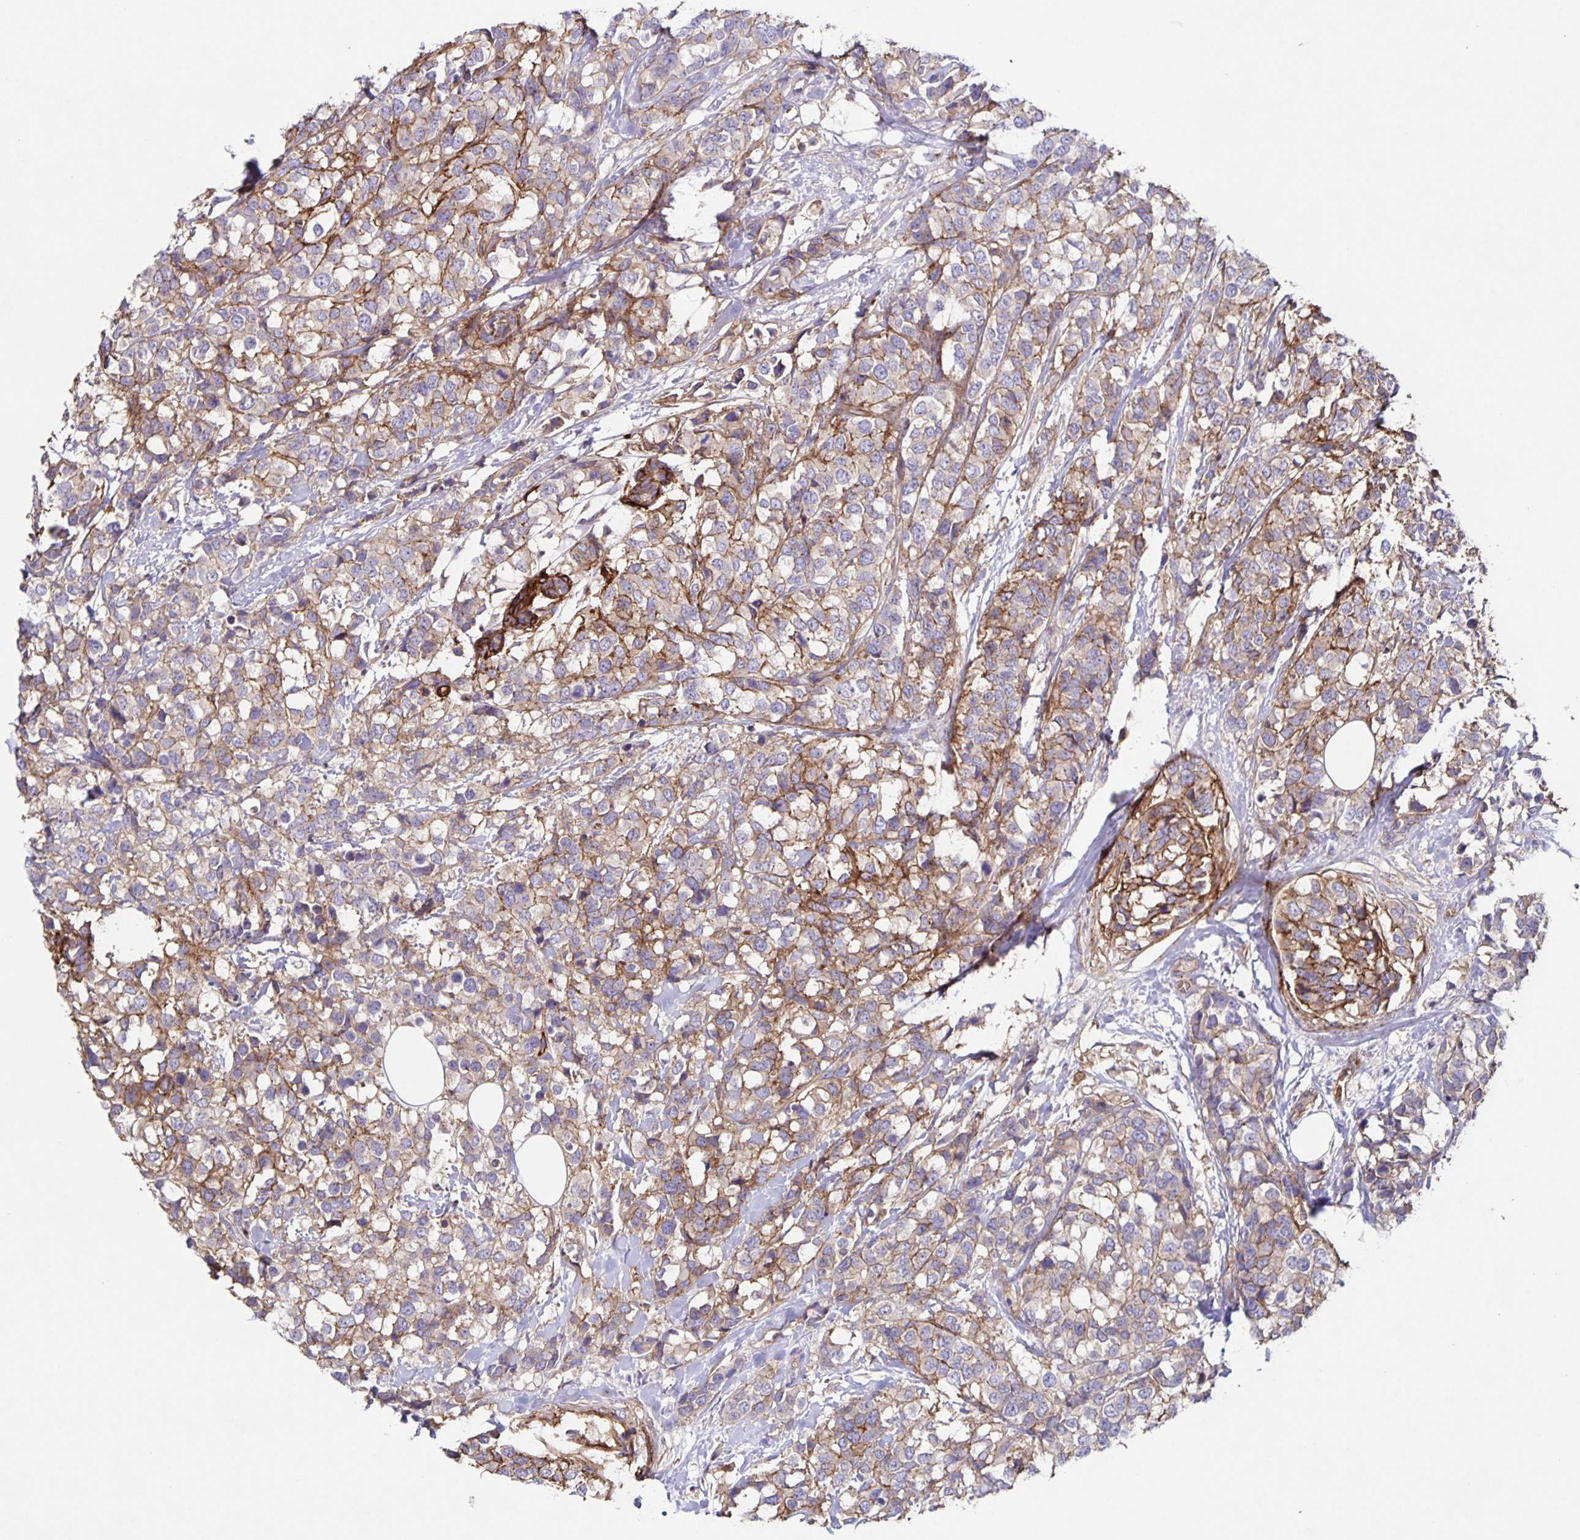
{"staining": {"intensity": "moderate", "quantity": "<25%", "location": "cytoplasmic/membranous"}, "tissue": "breast cancer", "cell_type": "Tumor cells", "image_type": "cancer", "snomed": [{"axis": "morphology", "description": "Lobular carcinoma"}, {"axis": "topography", "description": "Breast"}], "caption": "A brown stain highlights moderate cytoplasmic/membranous expression of a protein in lobular carcinoma (breast) tumor cells. (DAB (3,3'-diaminobenzidine) = brown stain, brightfield microscopy at high magnification).", "gene": "ITGA2", "patient": {"sex": "female", "age": 59}}